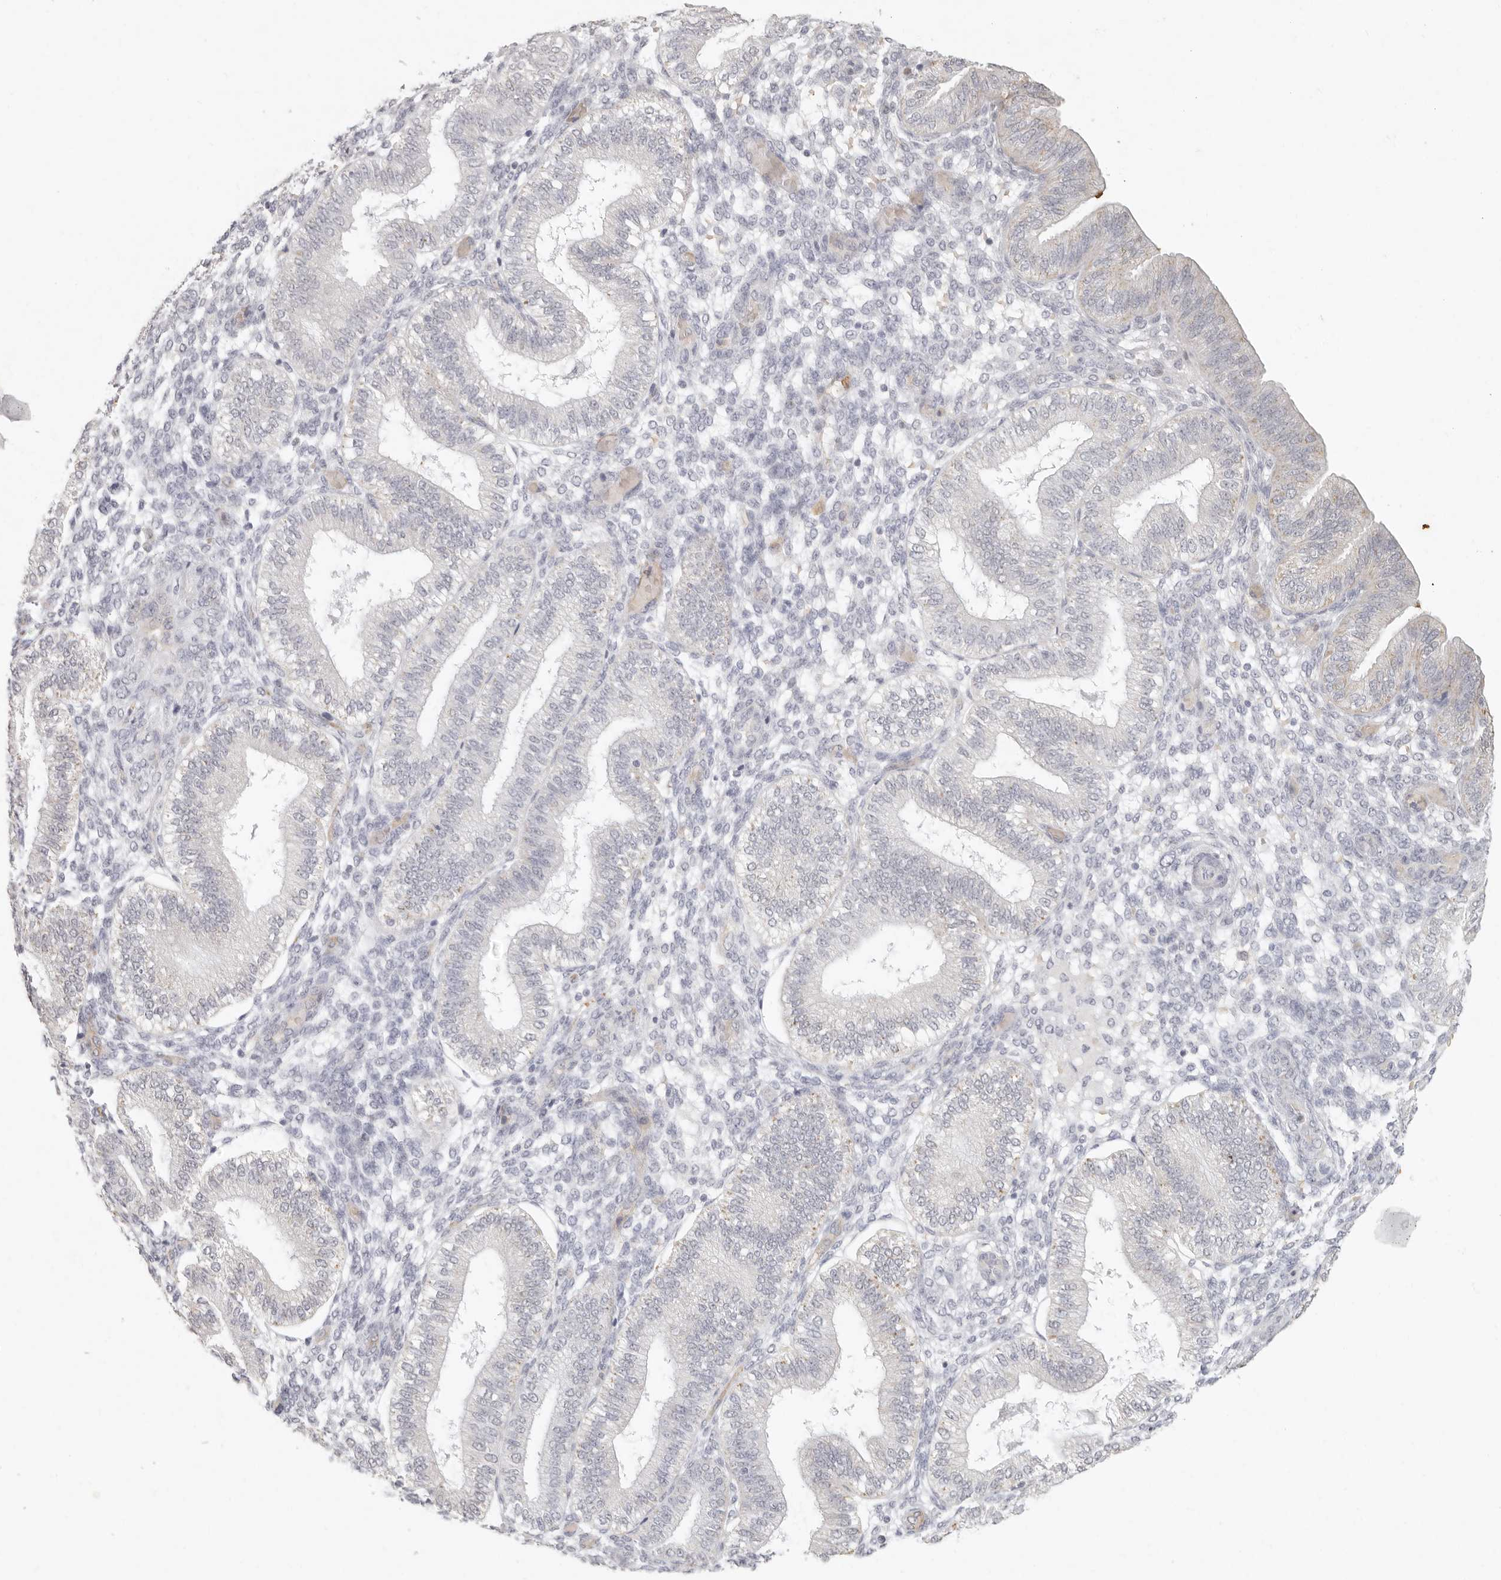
{"staining": {"intensity": "negative", "quantity": "none", "location": "none"}, "tissue": "endometrium", "cell_type": "Cells in endometrial stroma", "image_type": "normal", "snomed": [{"axis": "morphology", "description": "Normal tissue, NOS"}, {"axis": "topography", "description": "Endometrium"}], "caption": "Endometrium stained for a protein using IHC displays no staining cells in endometrial stroma.", "gene": "NIBAN1", "patient": {"sex": "female", "age": 39}}